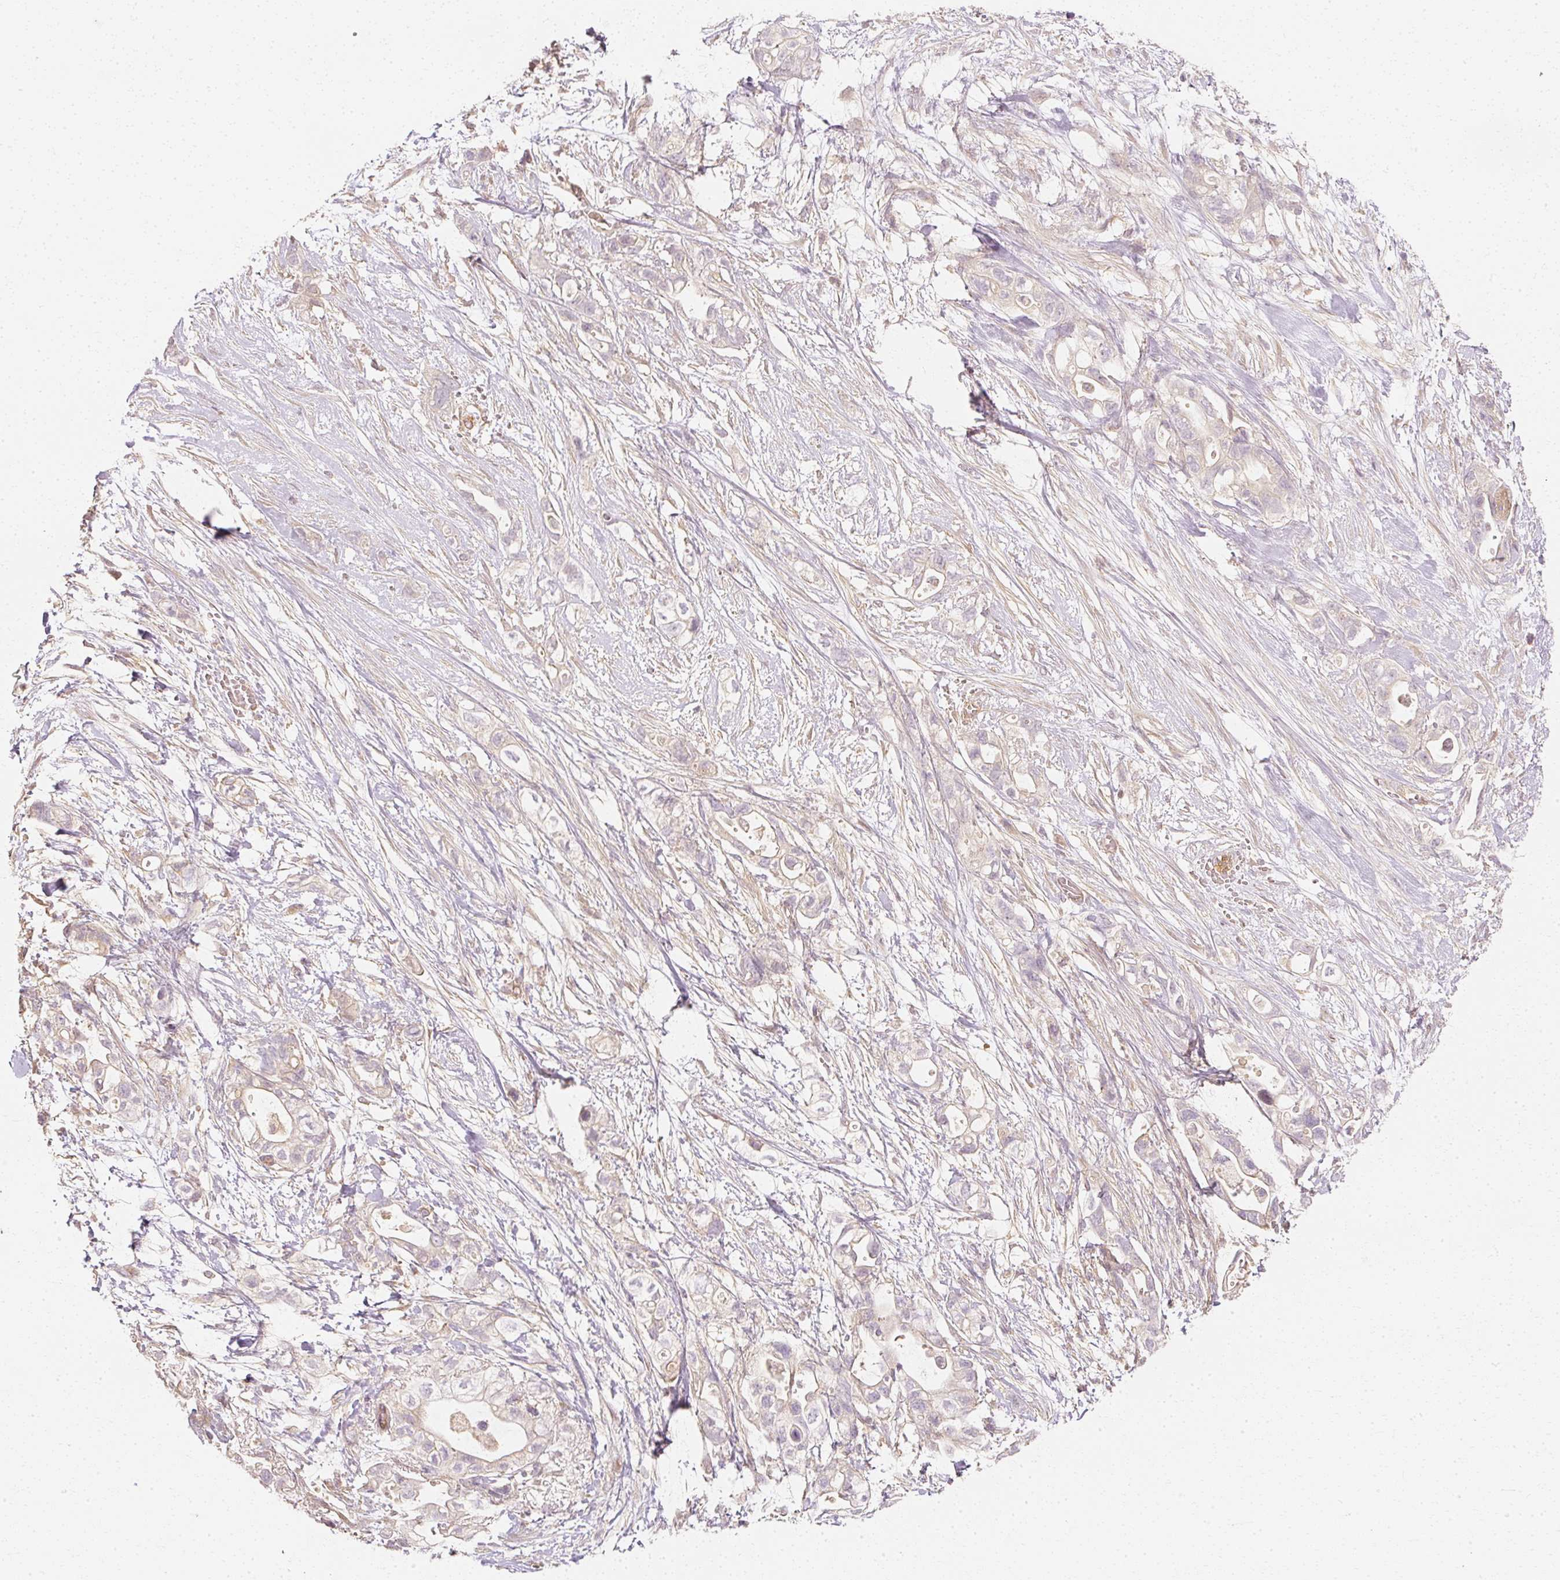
{"staining": {"intensity": "weak", "quantity": "<25%", "location": "cytoplasmic/membranous"}, "tissue": "pancreatic cancer", "cell_type": "Tumor cells", "image_type": "cancer", "snomed": [{"axis": "morphology", "description": "Adenocarcinoma, NOS"}, {"axis": "topography", "description": "Pancreas"}], "caption": "Immunohistochemical staining of human pancreatic adenocarcinoma displays no significant staining in tumor cells.", "gene": "GNAQ", "patient": {"sex": "female", "age": 72}}